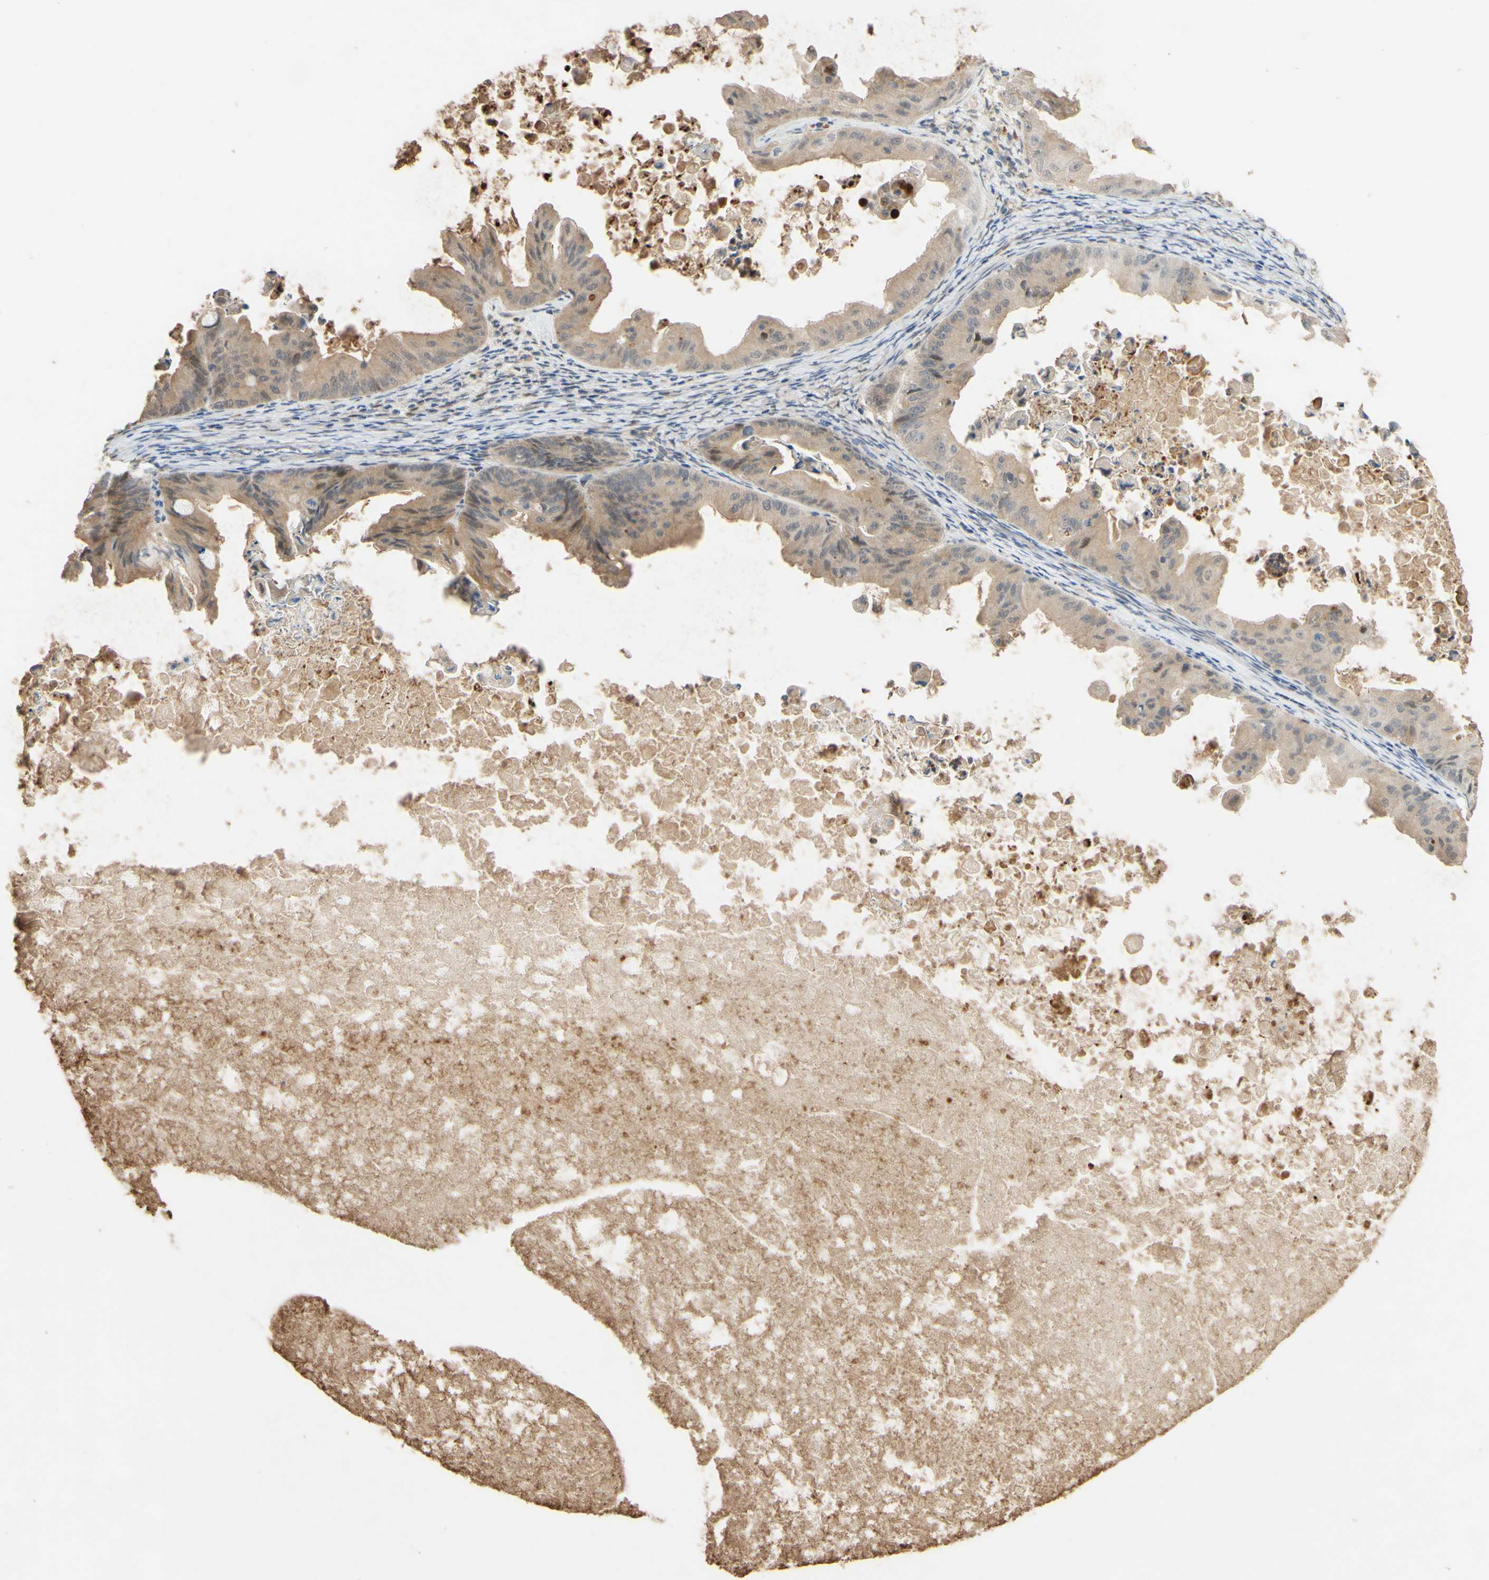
{"staining": {"intensity": "weak", "quantity": ">75%", "location": "cytoplasmic/membranous"}, "tissue": "ovarian cancer", "cell_type": "Tumor cells", "image_type": "cancer", "snomed": [{"axis": "morphology", "description": "Cystadenocarcinoma, mucinous, NOS"}, {"axis": "topography", "description": "Ovary"}], "caption": "Ovarian cancer stained with a brown dye shows weak cytoplasmic/membranous positive positivity in approximately >75% of tumor cells.", "gene": "SMIM19", "patient": {"sex": "female", "age": 37}}